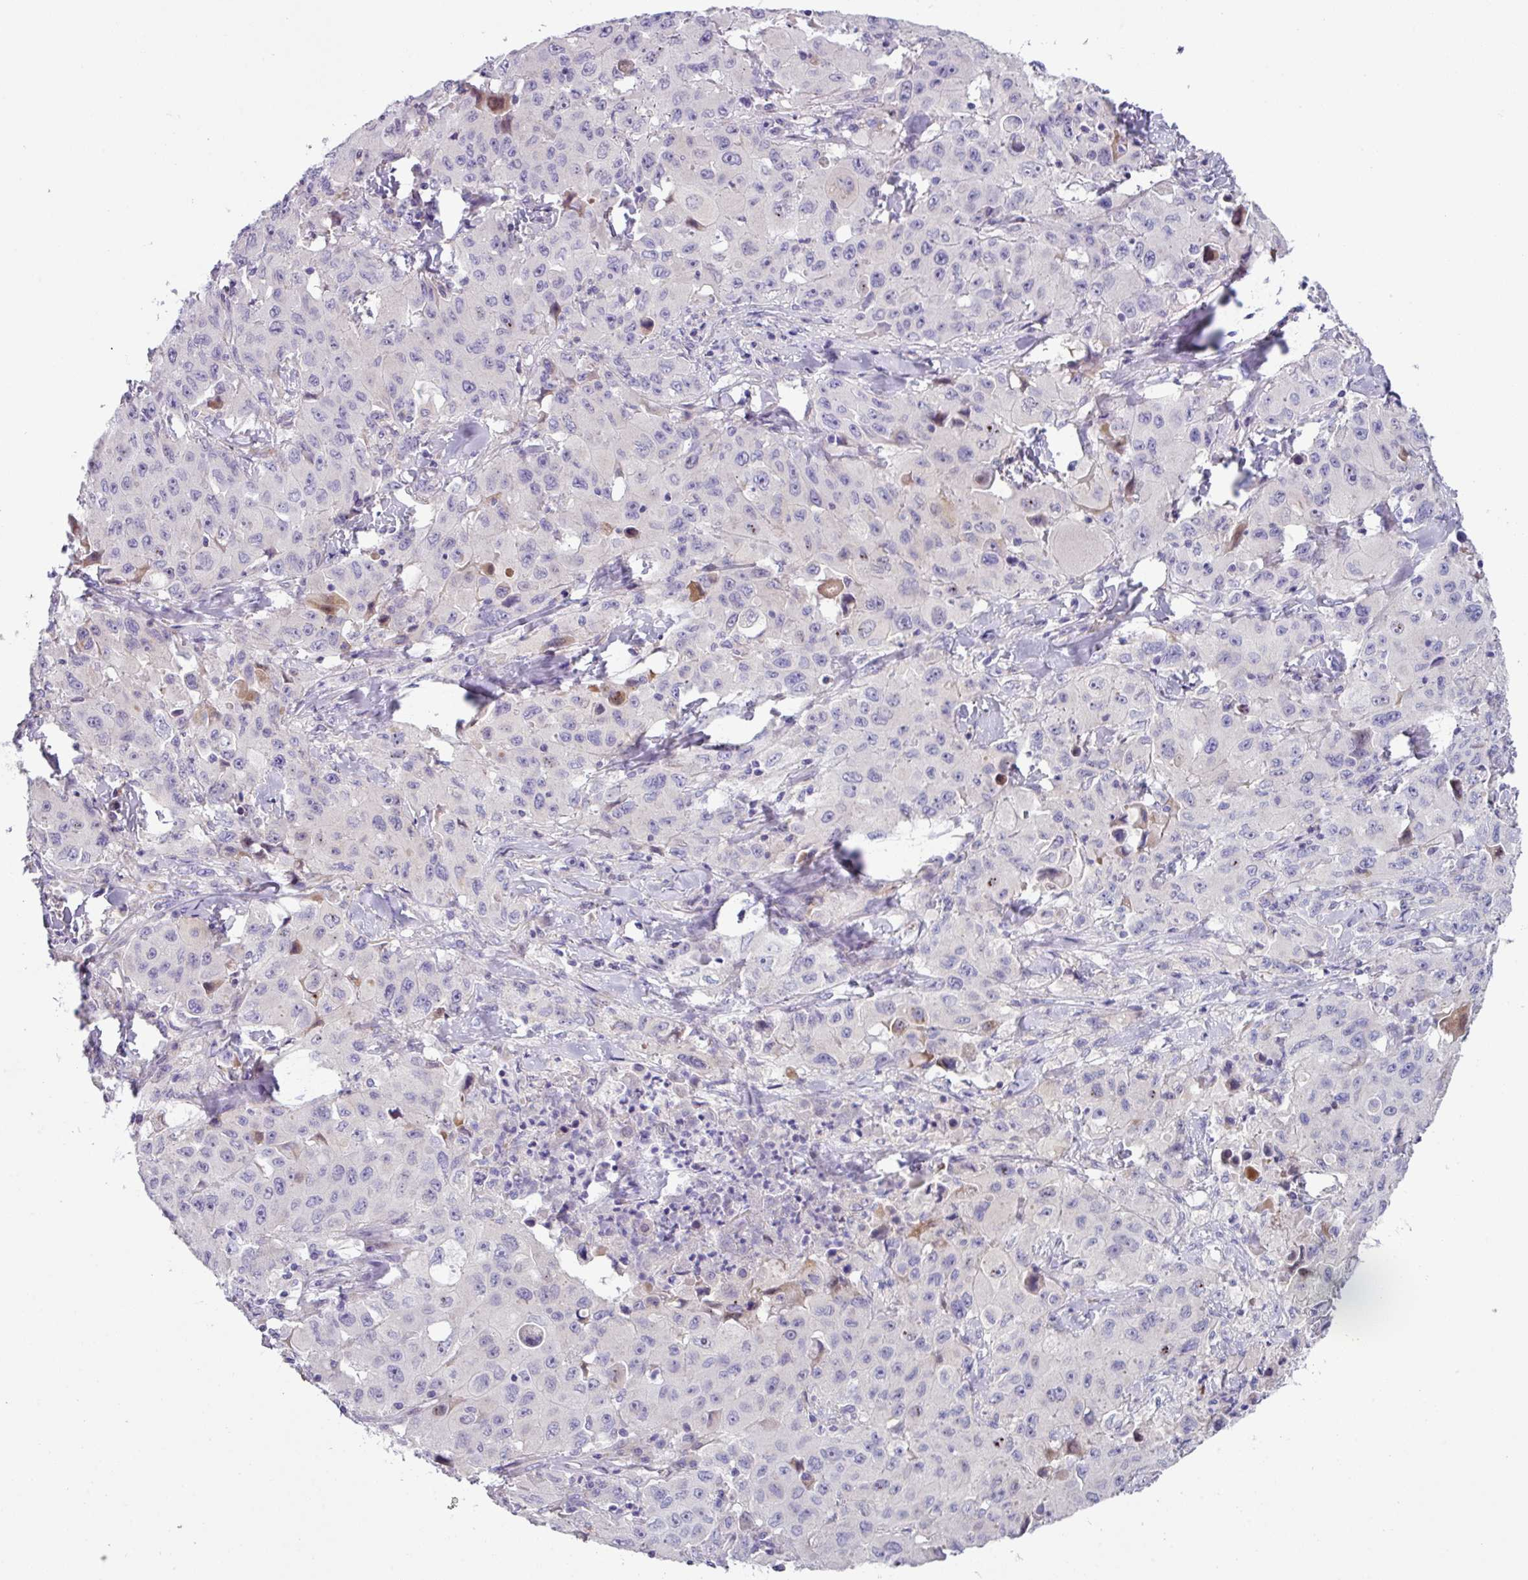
{"staining": {"intensity": "negative", "quantity": "none", "location": "none"}, "tissue": "lung cancer", "cell_type": "Tumor cells", "image_type": "cancer", "snomed": [{"axis": "morphology", "description": "Squamous cell carcinoma, NOS"}, {"axis": "topography", "description": "Lung"}], "caption": "High magnification brightfield microscopy of lung cancer stained with DAB (3,3'-diaminobenzidine) (brown) and counterstained with hematoxylin (blue): tumor cells show no significant staining.", "gene": "RGS16", "patient": {"sex": "male", "age": 63}}